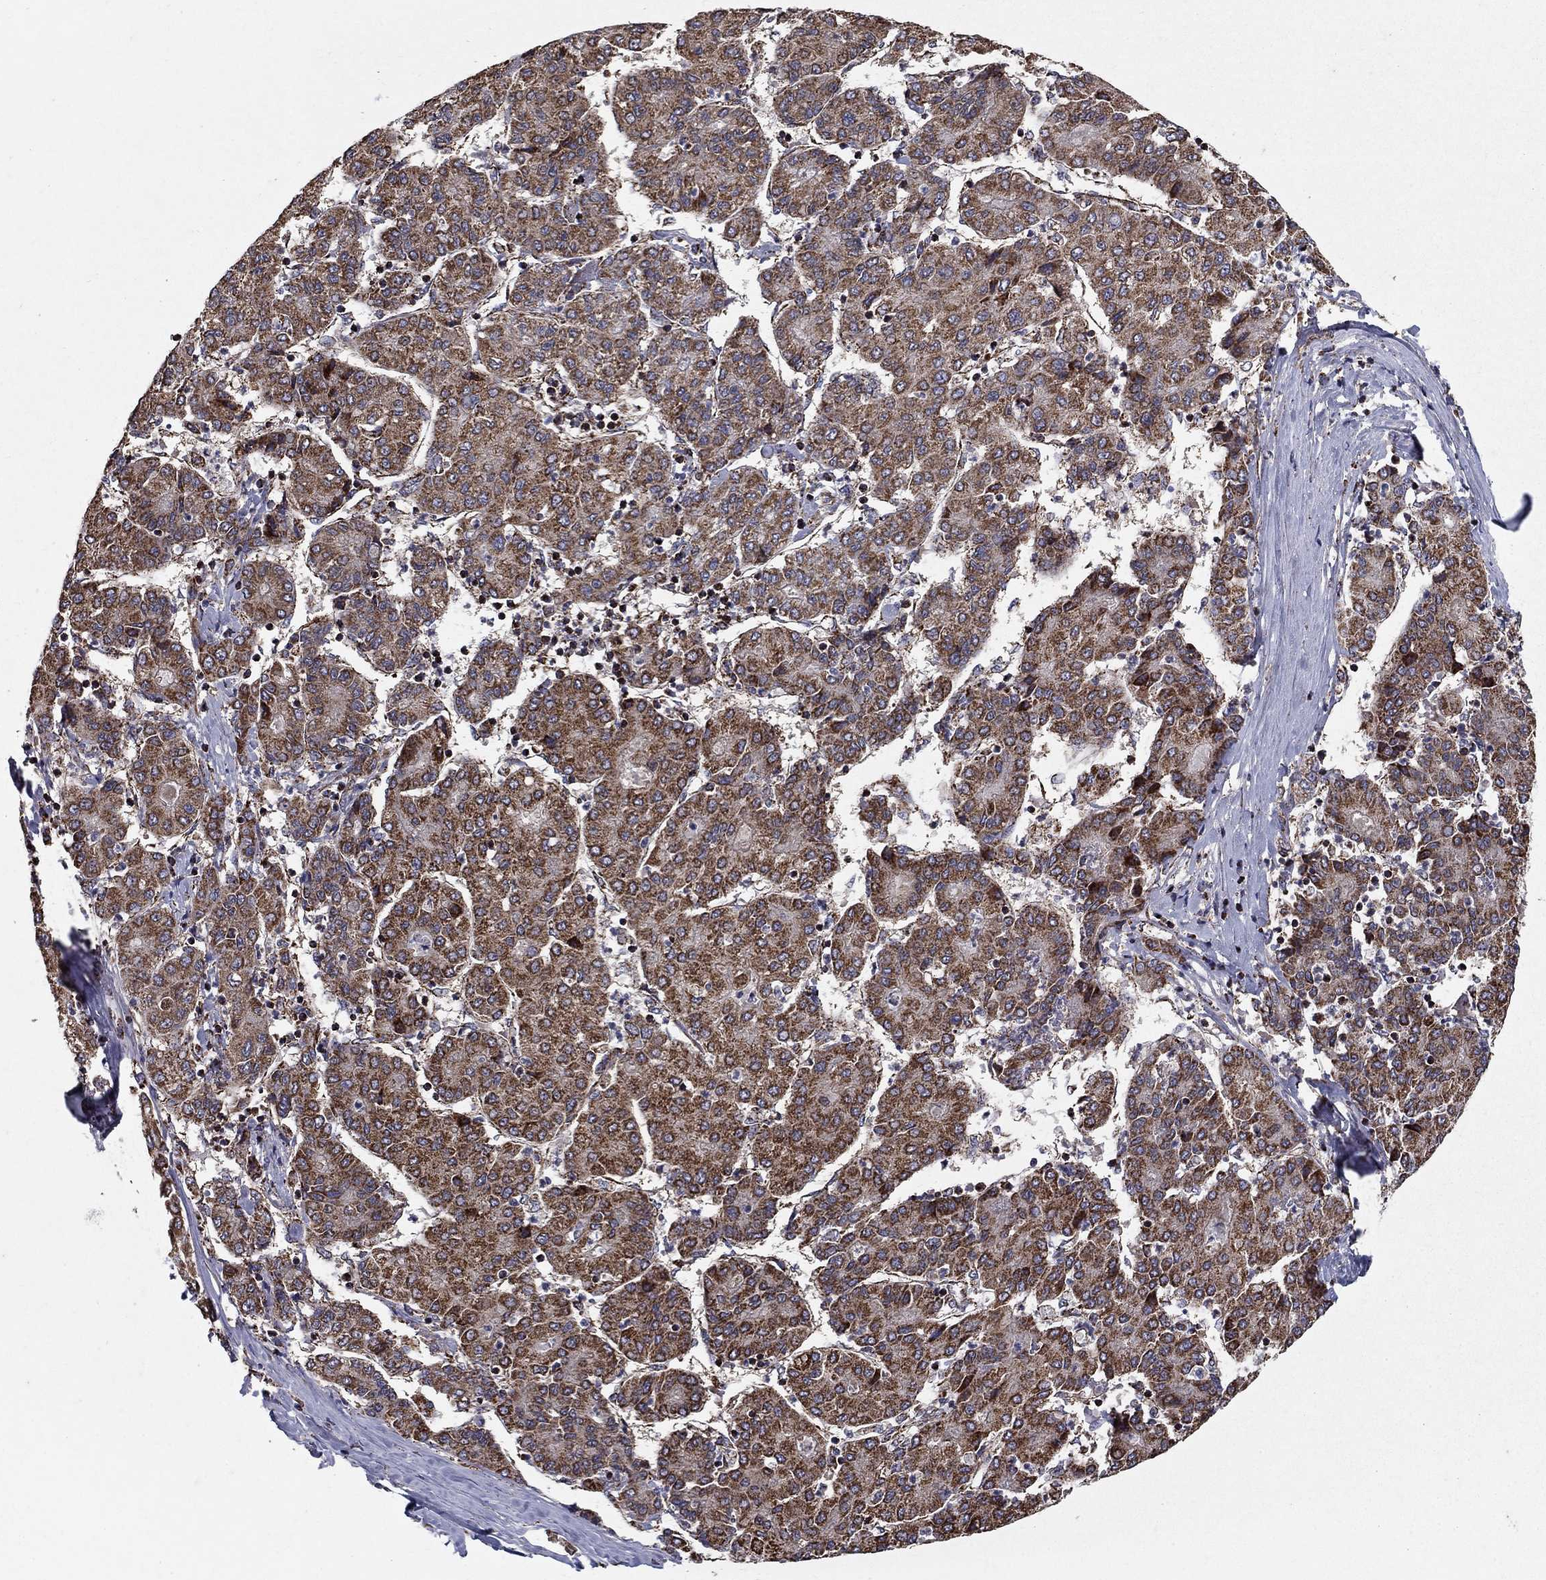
{"staining": {"intensity": "strong", "quantity": "25%-75%", "location": "cytoplasmic/membranous"}, "tissue": "liver cancer", "cell_type": "Tumor cells", "image_type": "cancer", "snomed": [{"axis": "morphology", "description": "Carcinoma, Hepatocellular, NOS"}, {"axis": "topography", "description": "Liver"}], "caption": "Strong cytoplasmic/membranous protein staining is present in approximately 25%-75% of tumor cells in liver cancer (hepatocellular carcinoma).", "gene": "NDUFS8", "patient": {"sex": "male", "age": 65}}